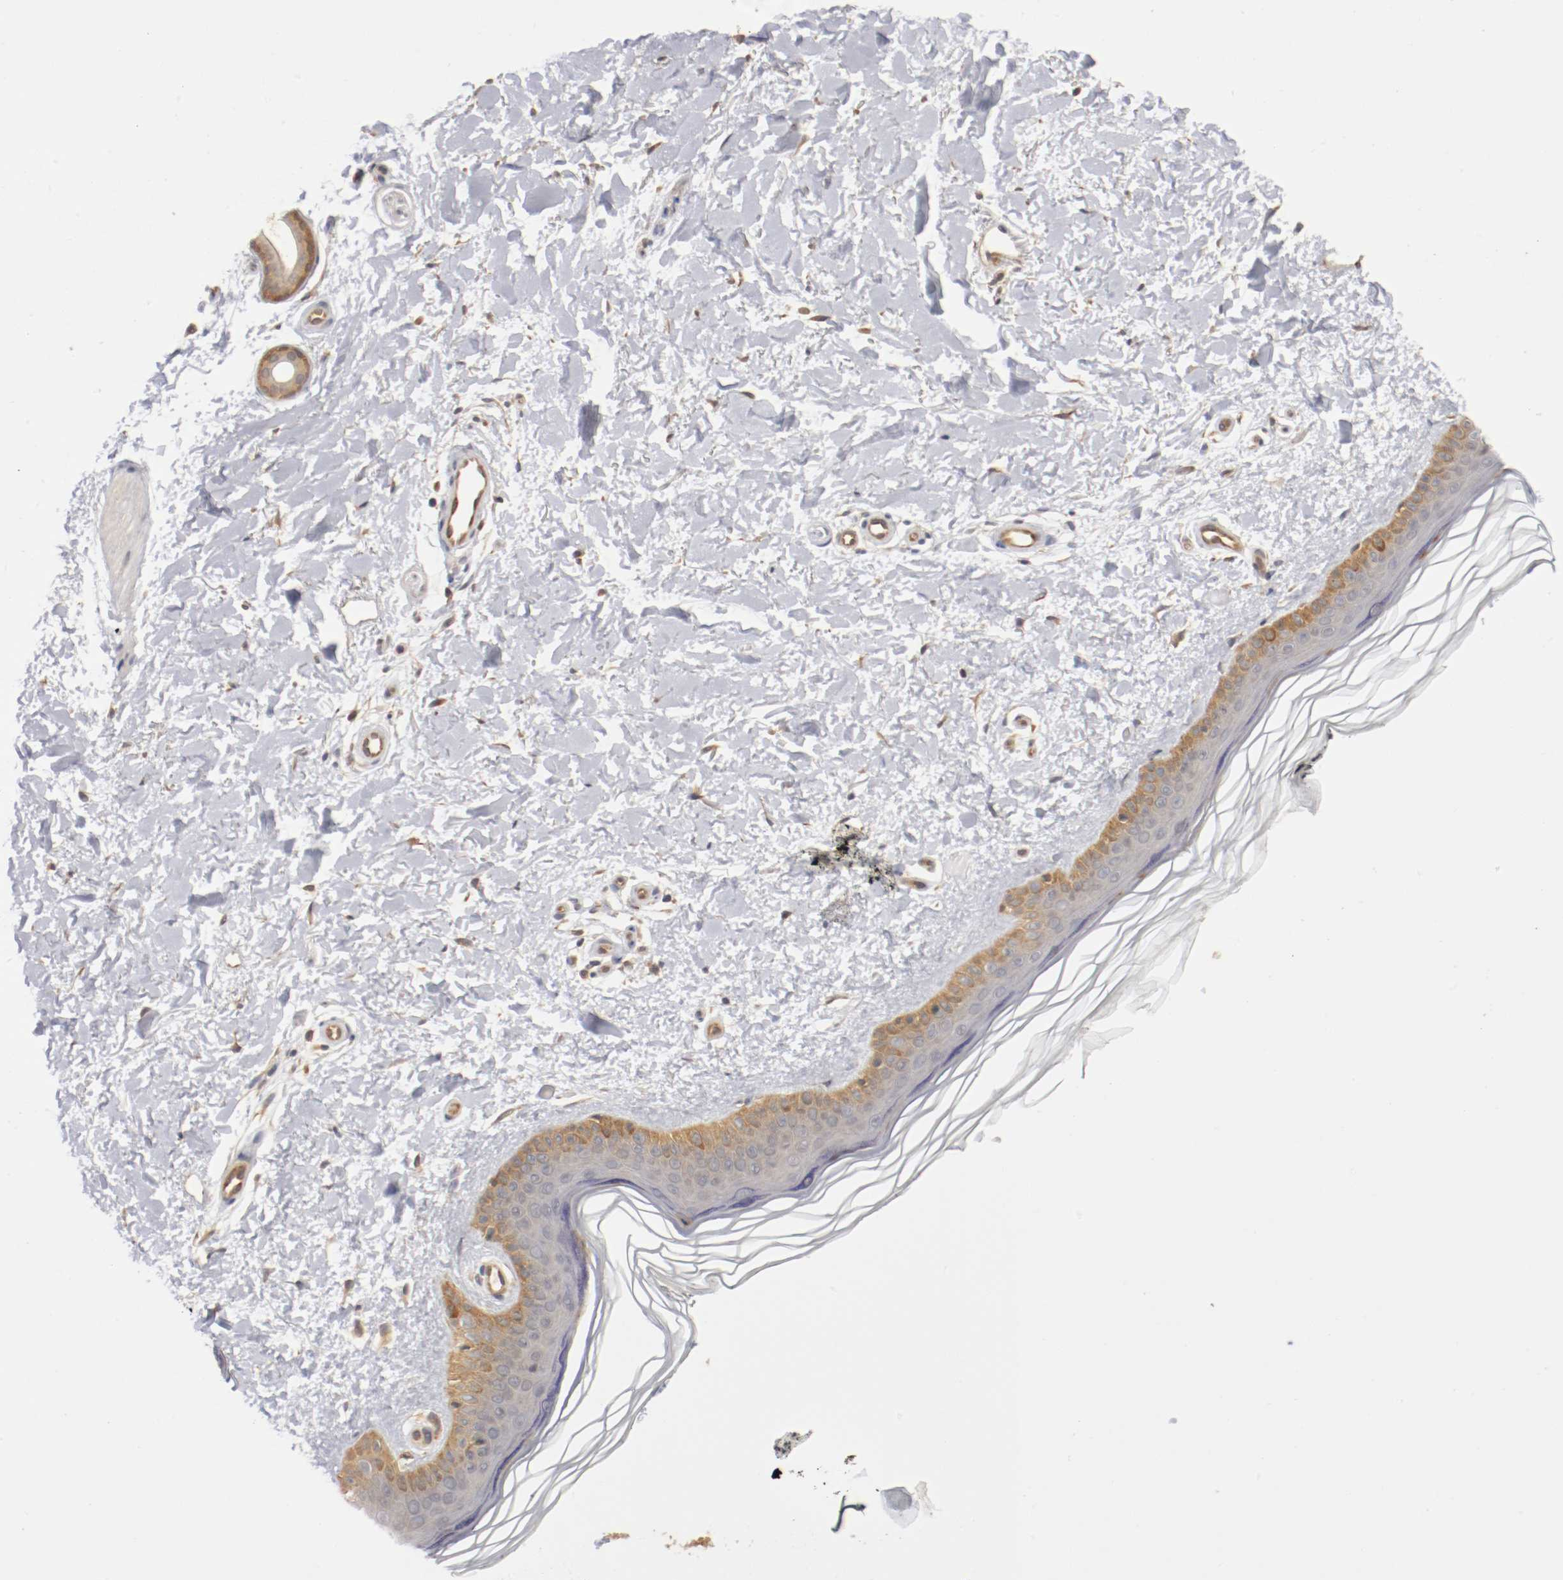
{"staining": {"intensity": "moderate", "quantity": ">75%", "location": "cytoplasmic/membranous"}, "tissue": "skin", "cell_type": "Fibroblasts", "image_type": "normal", "snomed": [{"axis": "morphology", "description": "Normal tissue, NOS"}, {"axis": "topography", "description": "Skin"}], "caption": "High-power microscopy captured an immunohistochemistry micrograph of normal skin, revealing moderate cytoplasmic/membranous staining in about >75% of fibroblasts. (IHC, brightfield microscopy, high magnification).", "gene": "RBM23", "patient": {"sex": "female", "age": 19}}